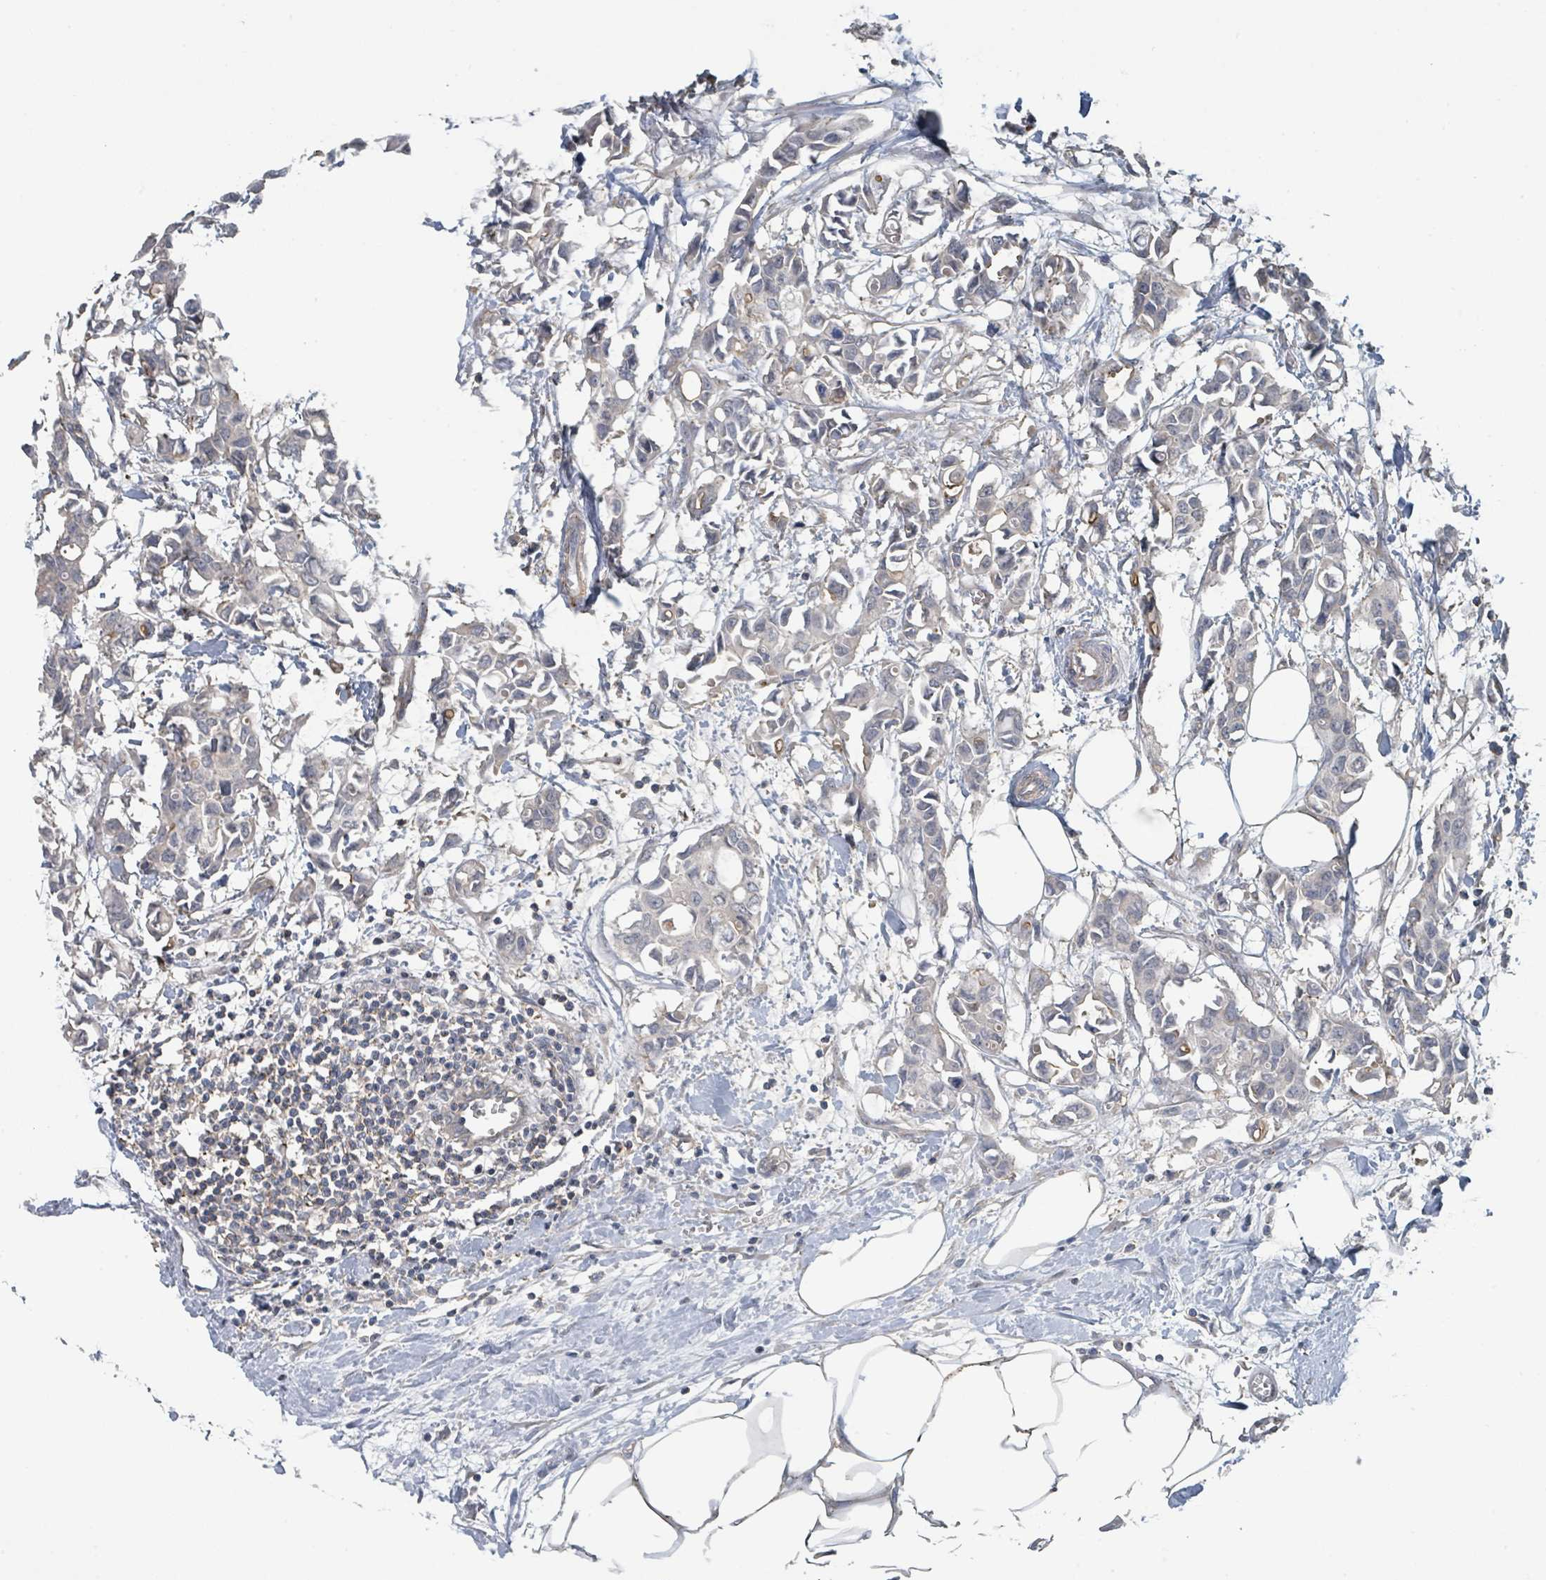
{"staining": {"intensity": "negative", "quantity": "none", "location": "none"}, "tissue": "breast cancer", "cell_type": "Tumor cells", "image_type": "cancer", "snomed": [{"axis": "morphology", "description": "Duct carcinoma"}, {"axis": "topography", "description": "Breast"}], "caption": "There is no significant positivity in tumor cells of breast cancer (invasive ductal carcinoma).", "gene": "LRRC42", "patient": {"sex": "female", "age": 41}}